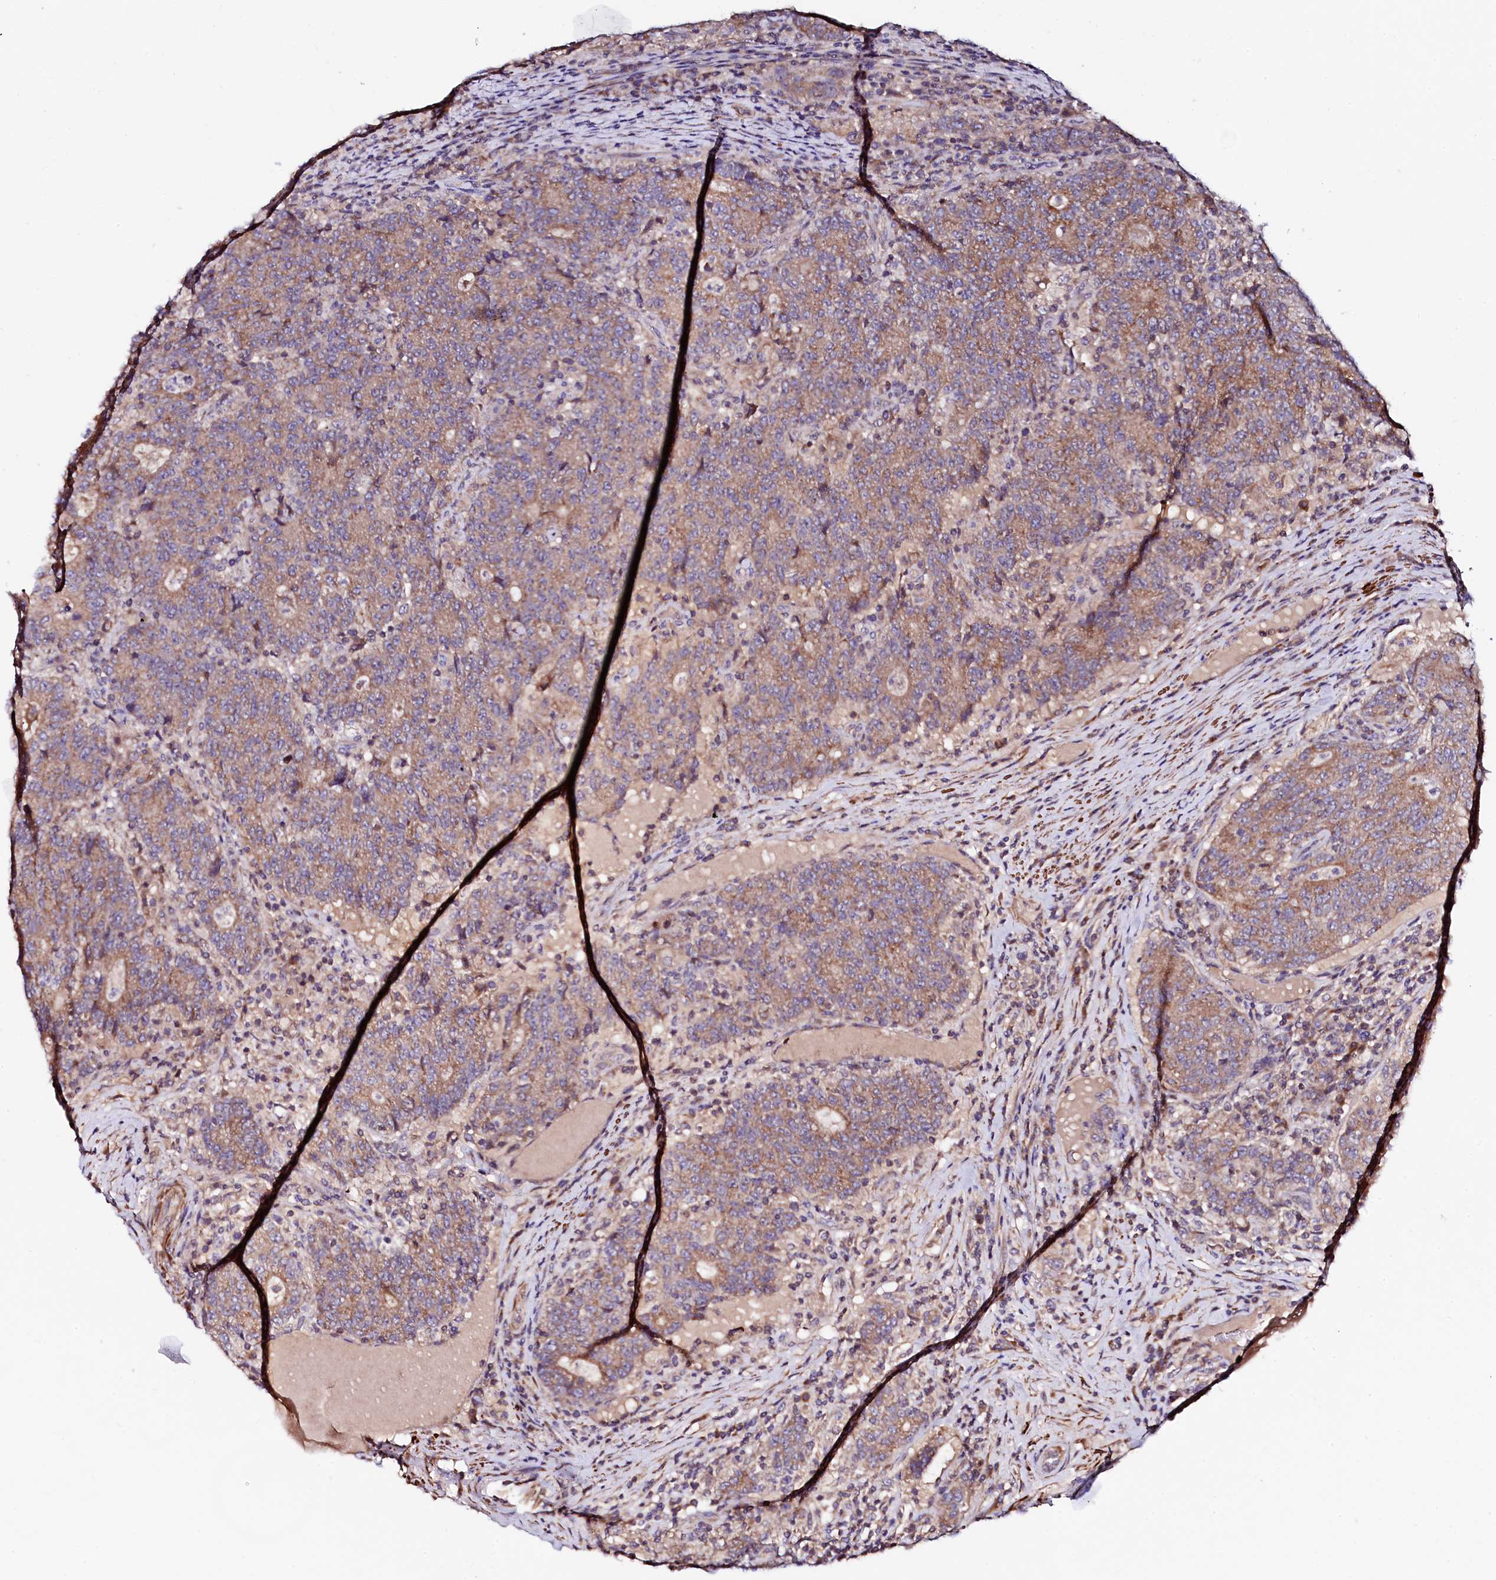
{"staining": {"intensity": "moderate", "quantity": ">75%", "location": "cytoplasmic/membranous"}, "tissue": "colorectal cancer", "cell_type": "Tumor cells", "image_type": "cancer", "snomed": [{"axis": "morphology", "description": "Adenocarcinoma, NOS"}, {"axis": "topography", "description": "Colon"}], "caption": "This histopathology image exhibits immunohistochemistry staining of human adenocarcinoma (colorectal), with medium moderate cytoplasmic/membranous expression in about >75% of tumor cells.", "gene": "CIAO3", "patient": {"sex": "female", "age": 75}}